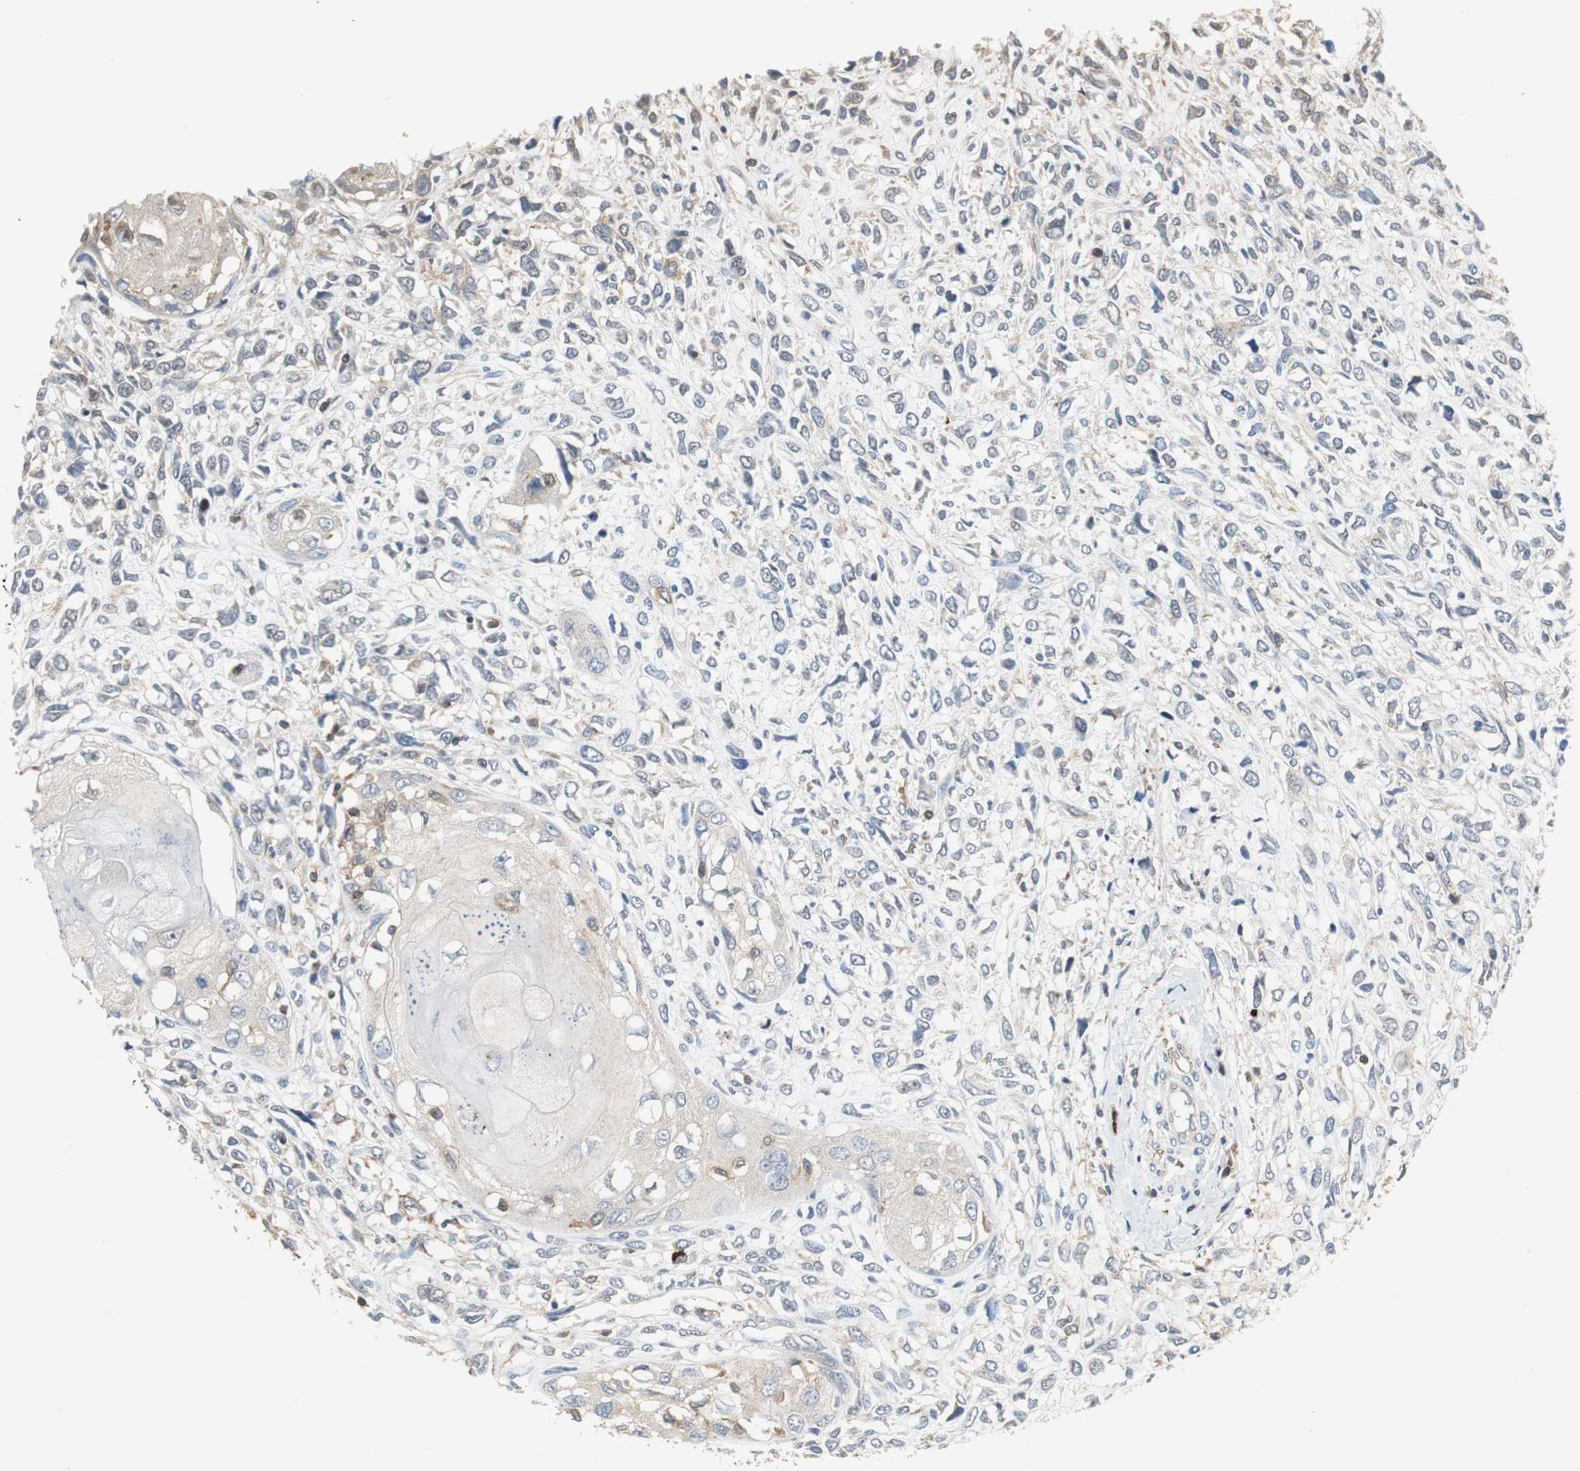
{"staining": {"intensity": "weak", "quantity": "<25%", "location": "cytoplasmic/membranous"}, "tissue": "head and neck cancer", "cell_type": "Tumor cells", "image_type": "cancer", "snomed": [{"axis": "morphology", "description": "Necrosis, NOS"}, {"axis": "morphology", "description": "Neoplasm, malignant, NOS"}, {"axis": "topography", "description": "Salivary gland"}, {"axis": "topography", "description": "Head-Neck"}], "caption": "Immunohistochemistry (IHC) micrograph of neoplastic tissue: human head and neck cancer stained with DAB (3,3'-diaminobenzidine) displays no significant protein positivity in tumor cells.", "gene": "SLC19A2", "patient": {"sex": "male", "age": 43}}